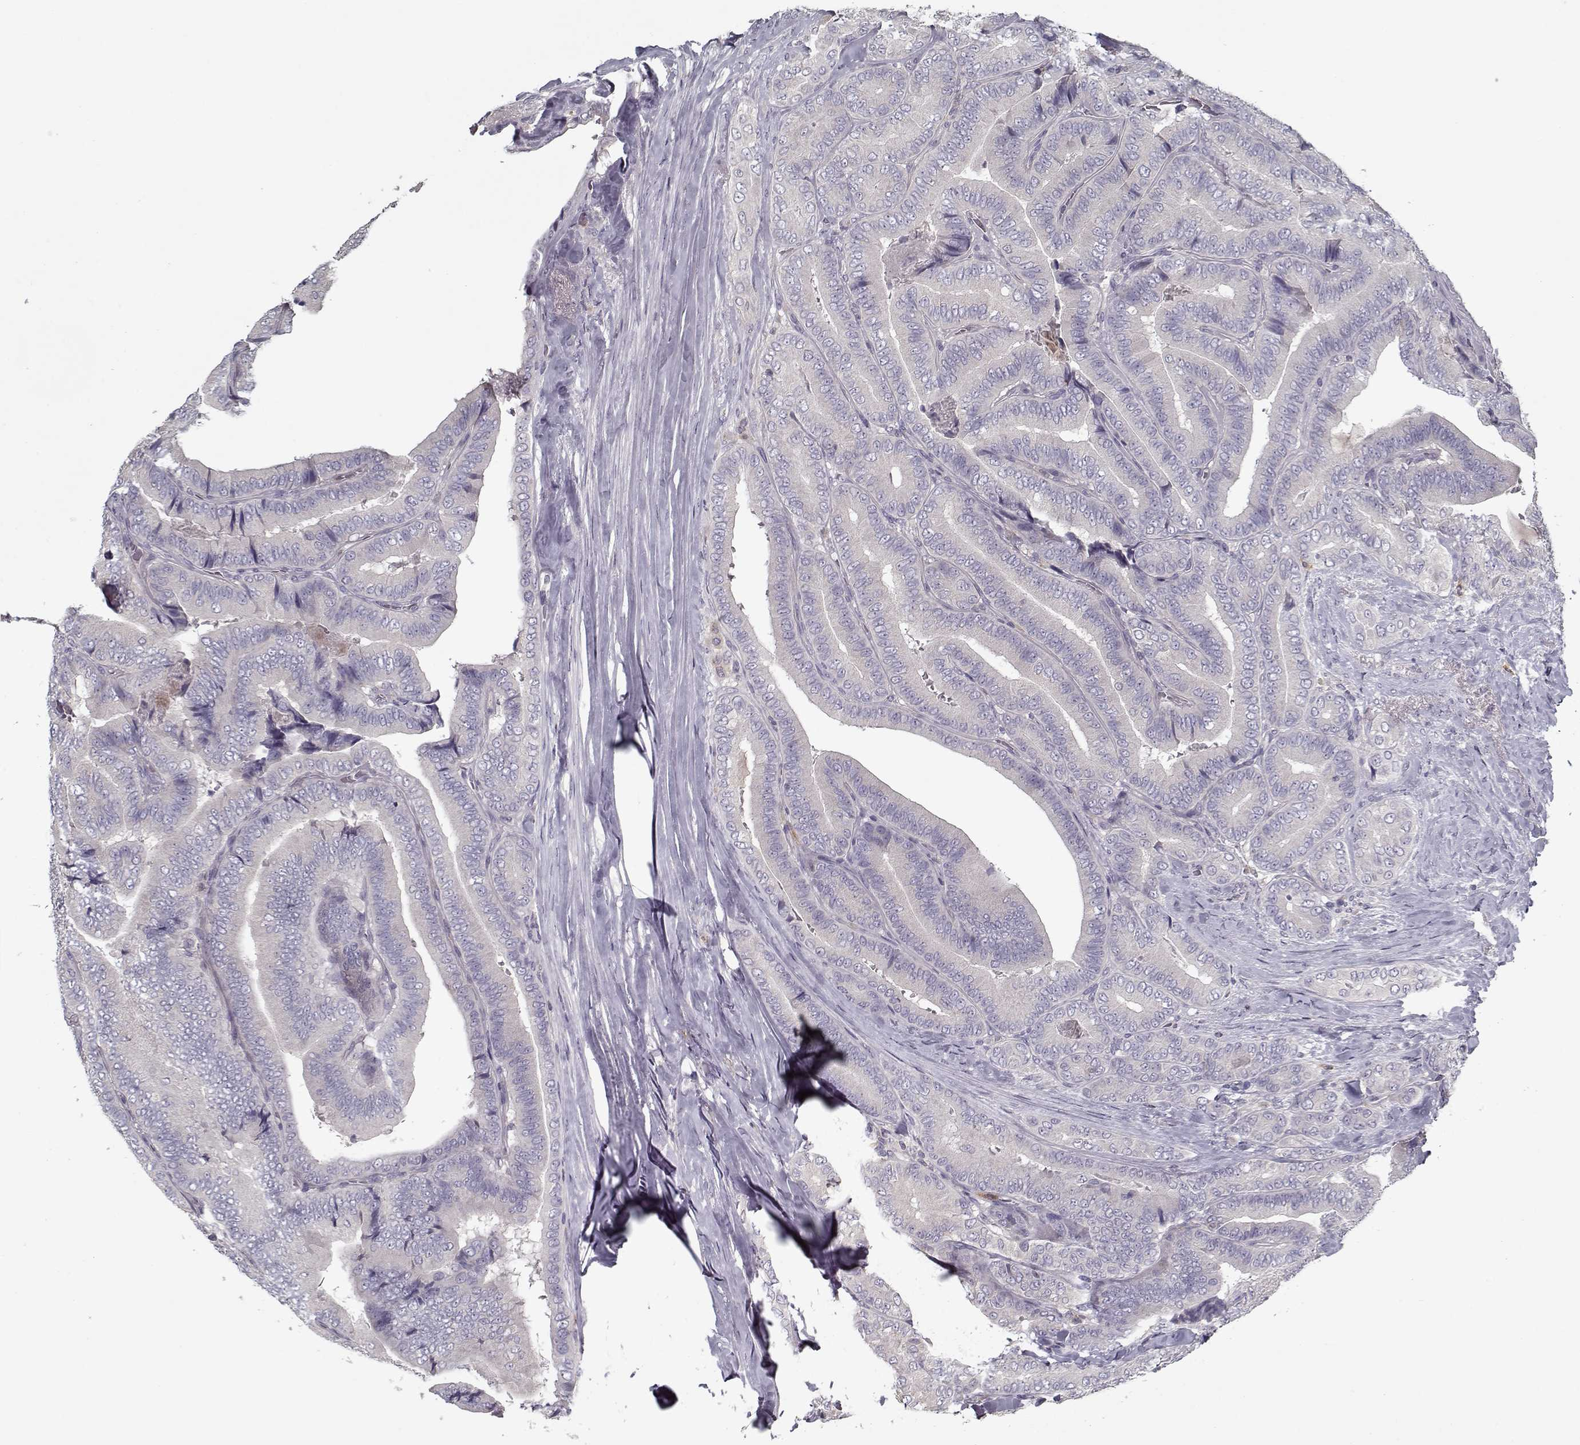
{"staining": {"intensity": "negative", "quantity": "none", "location": "none"}, "tissue": "thyroid cancer", "cell_type": "Tumor cells", "image_type": "cancer", "snomed": [{"axis": "morphology", "description": "Papillary adenocarcinoma, NOS"}, {"axis": "topography", "description": "Thyroid gland"}], "caption": "A high-resolution photomicrograph shows immunohistochemistry staining of thyroid cancer (papillary adenocarcinoma), which demonstrates no significant positivity in tumor cells. Brightfield microscopy of immunohistochemistry (IHC) stained with DAB (brown) and hematoxylin (blue), captured at high magnification.", "gene": "UNC13D", "patient": {"sex": "male", "age": 61}}